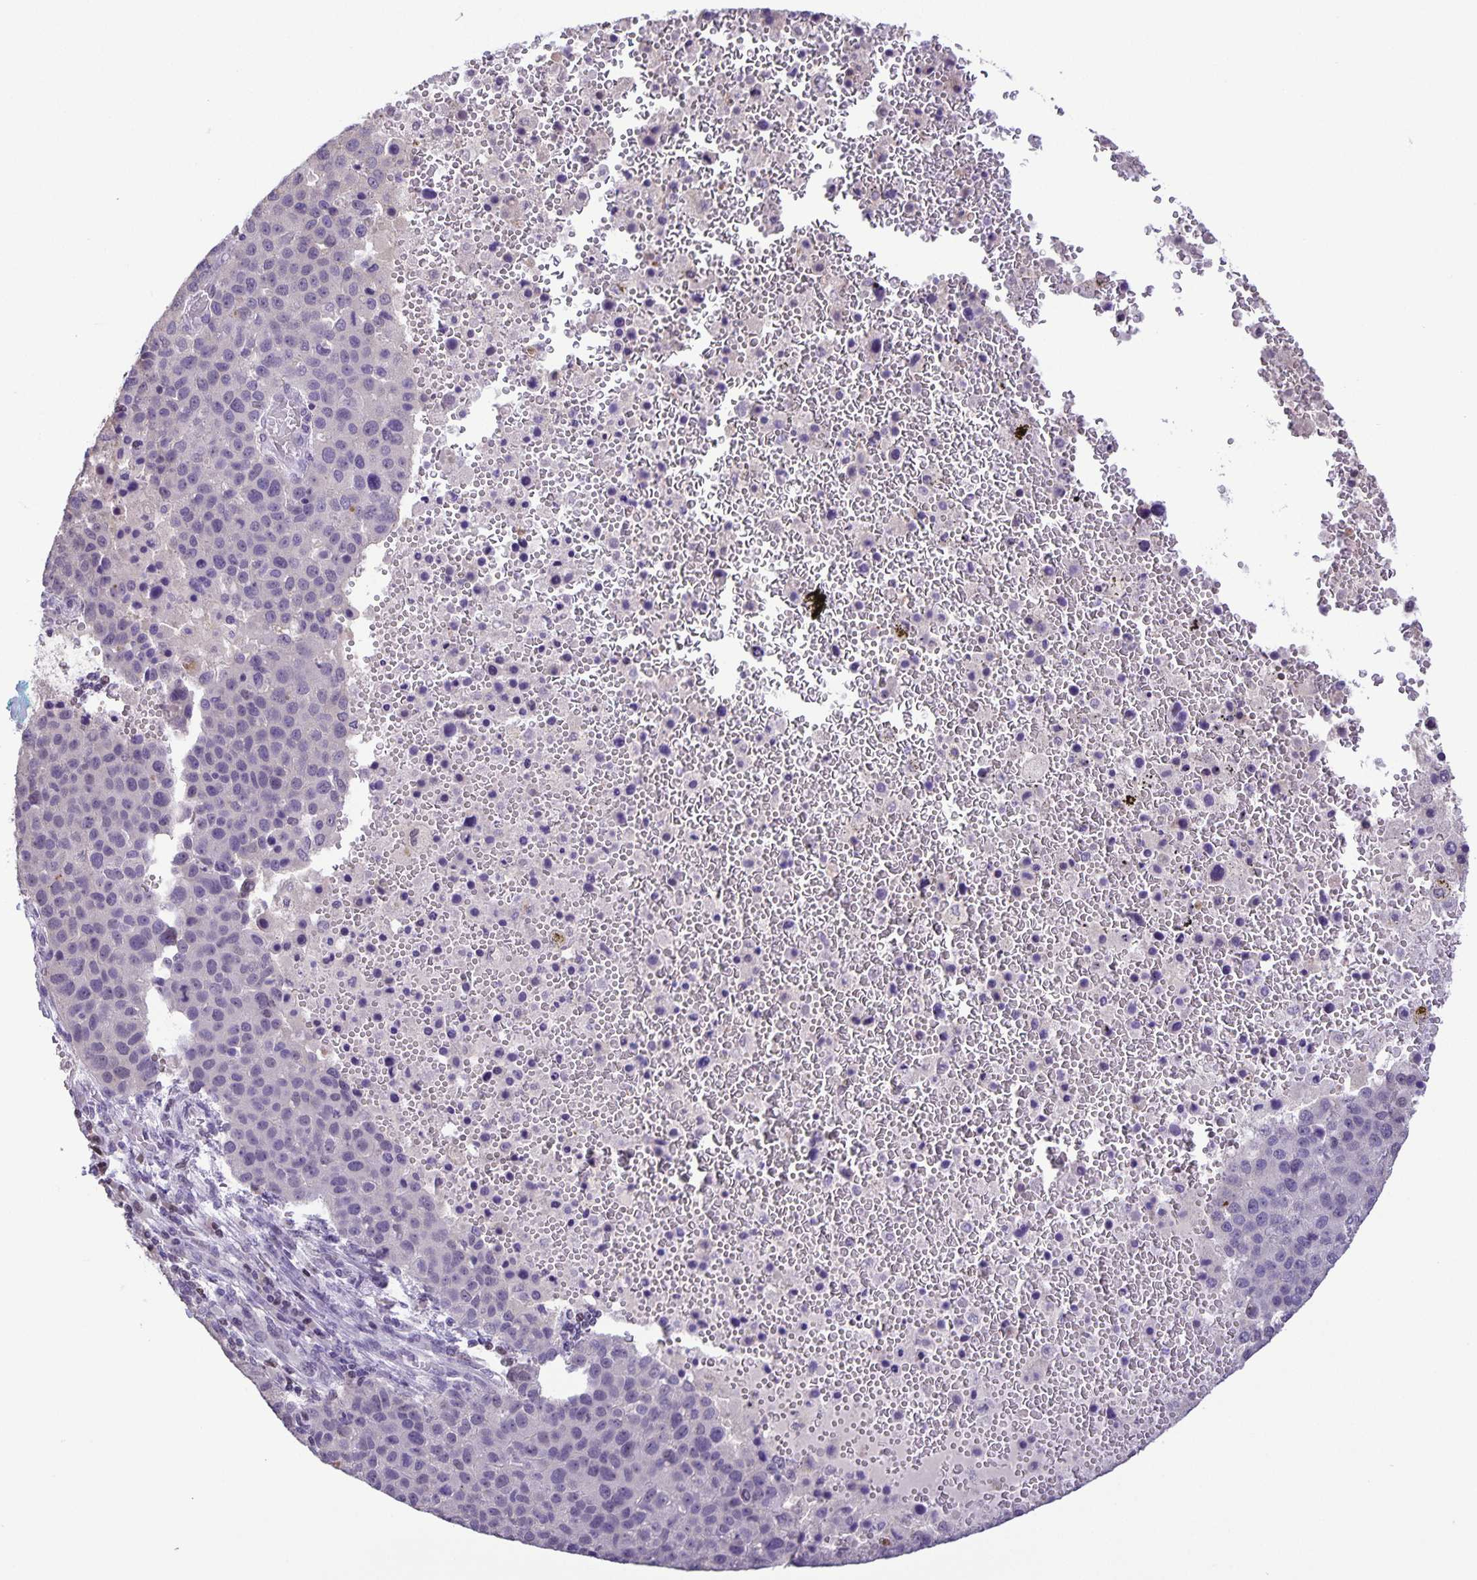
{"staining": {"intensity": "negative", "quantity": "none", "location": "none"}, "tissue": "pancreatic cancer", "cell_type": "Tumor cells", "image_type": "cancer", "snomed": [{"axis": "morphology", "description": "Adenocarcinoma, NOS"}, {"axis": "topography", "description": "Pancreas"}], "caption": "Immunohistochemical staining of pancreatic adenocarcinoma exhibits no significant expression in tumor cells.", "gene": "ONECUT2", "patient": {"sex": "female", "age": 61}}